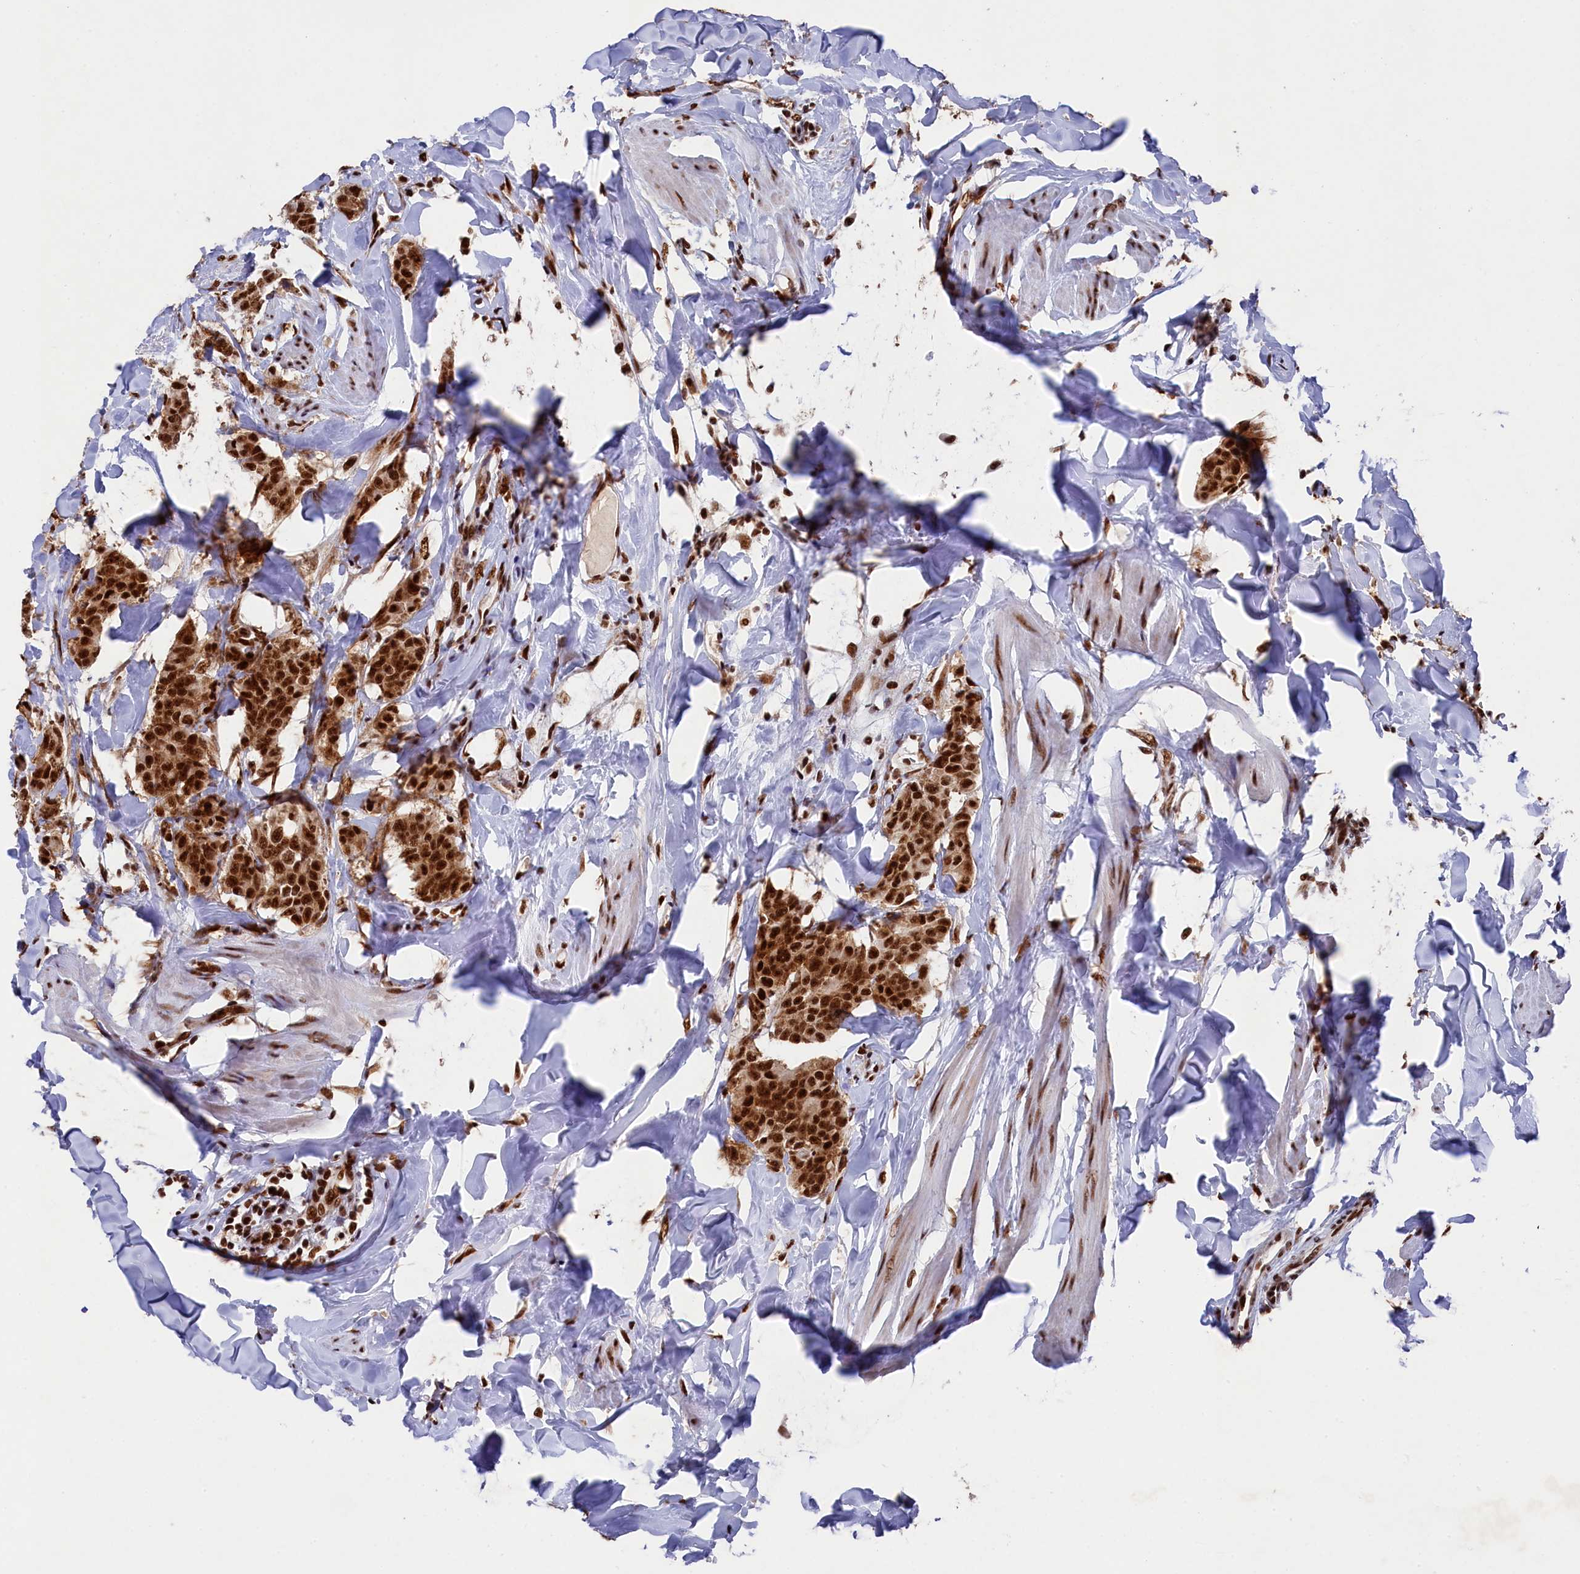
{"staining": {"intensity": "strong", "quantity": ">75%", "location": "nuclear"}, "tissue": "breast cancer", "cell_type": "Tumor cells", "image_type": "cancer", "snomed": [{"axis": "morphology", "description": "Duct carcinoma"}, {"axis": "topography", "description": "Breast"}], "caption": "Protein expression analysis of breast cancer (invasive ductal carcinoma) exhibits strong nuclear expression in approximately >75% of tumor cells.", "gene": "PRPF31", "patient": {"sex": "female", "age": 40}}